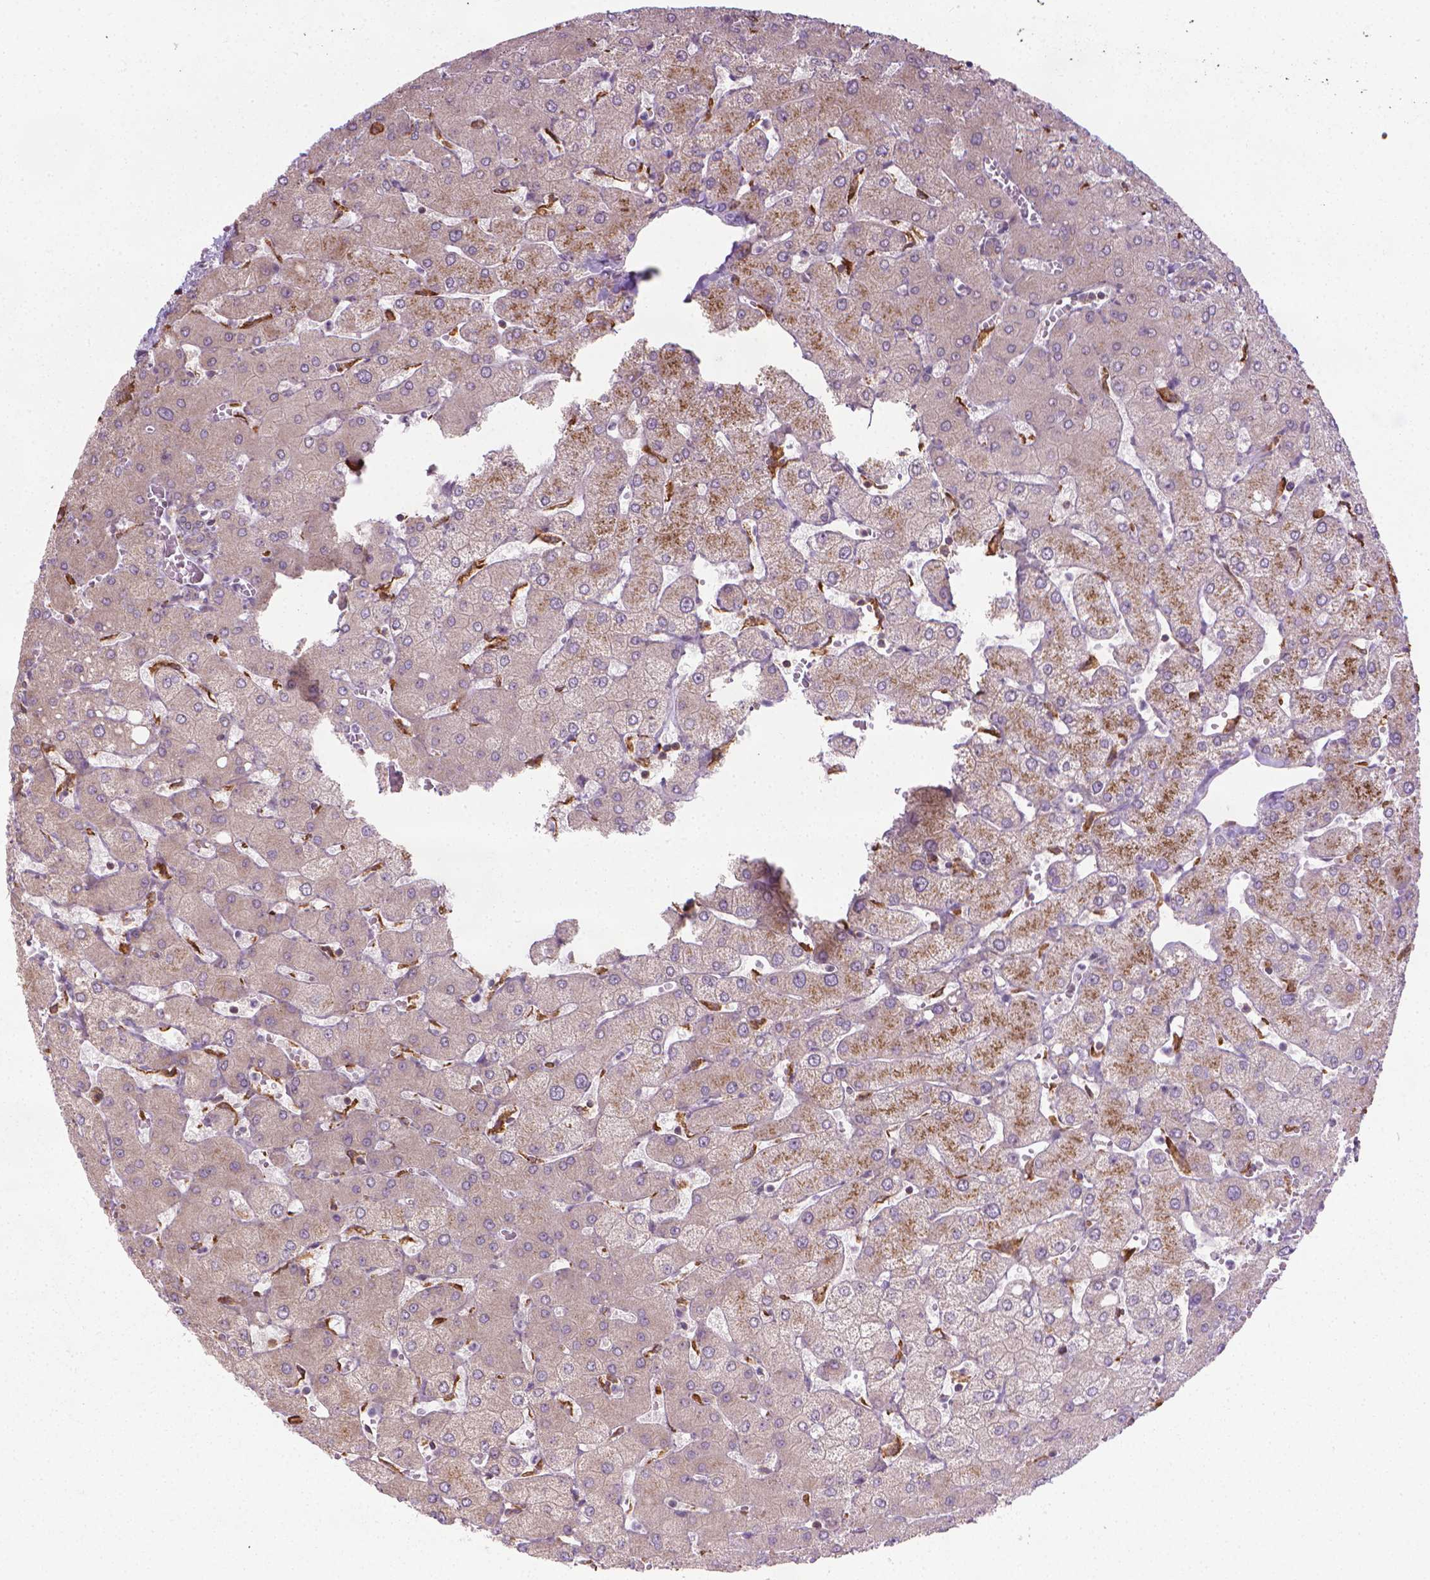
{"staining": {"intensity": "negative", "quantity": "none", "location": "none"}, "tissue": "liver", "cell_type": "Cholangiocytes", "image_type": "normal", "snomed": [{"axis": "morphology", "description": "Normal tissue, NOS"}, {"axis": "topography", "description": "Liver"}], "caption": "An image of human liver is negative for staining in cholangiocytes.", "gene": "PRAG1", "patient": {"sex": "female", "age": 54}}